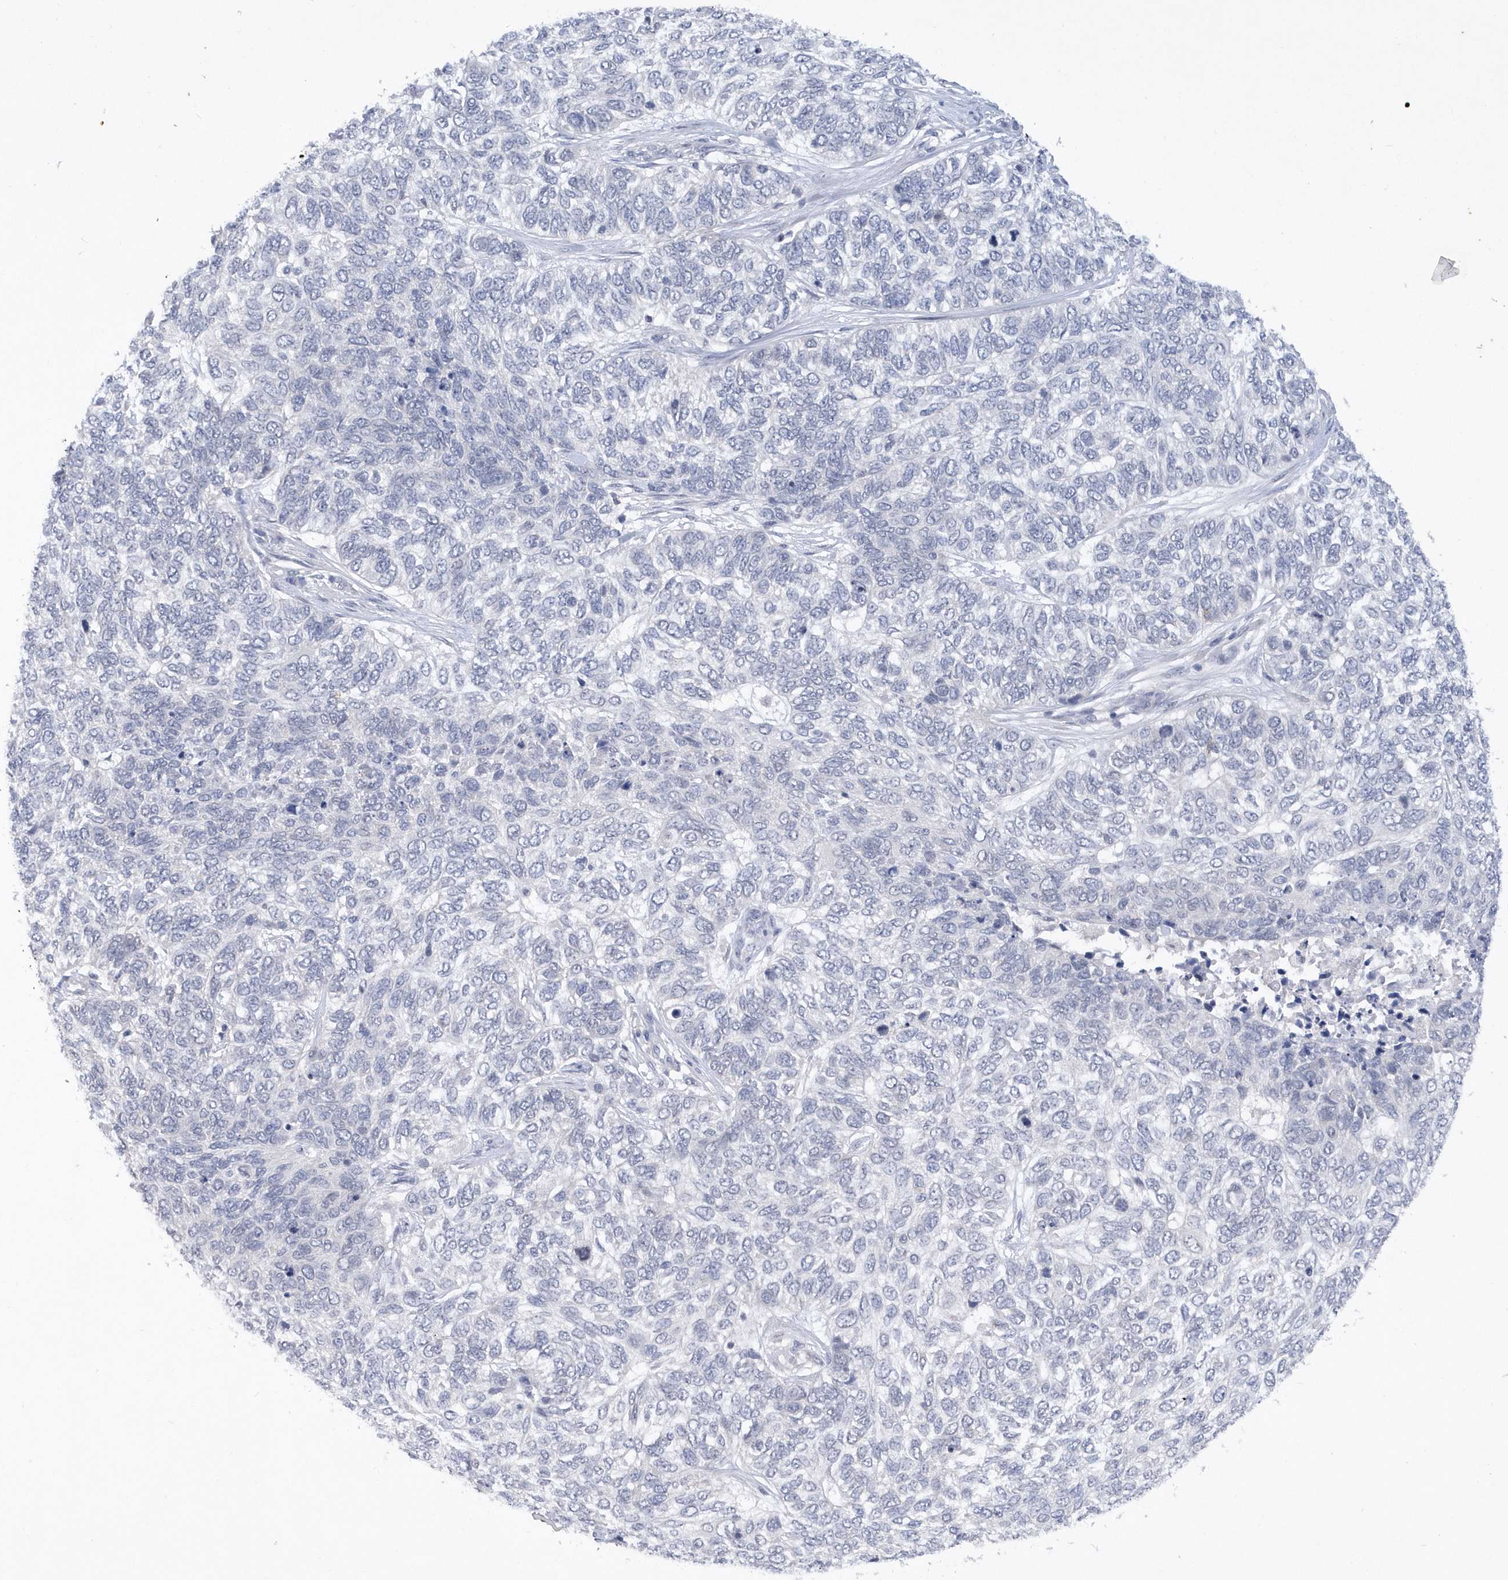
{"staining": {"intensity": "negative", "quantity": "none", "location": "none"}, "tissue": "skin cancer", "cell_type": "Tumor cells", "image_type": "cancer", "snomed": [{"axis": "morphology", "description": "Basal cell carcinoma"}, {"axis": "topography", "description": "Skin"}], "caption": "Immunohistochemistry photomicrograph of human skin basal cell carcinoma stained for a protein (brown), which exhibits no positivity in tumor cells.", "gene": "SRGAP3", "patient": {"sex": "female", "age": 65}}